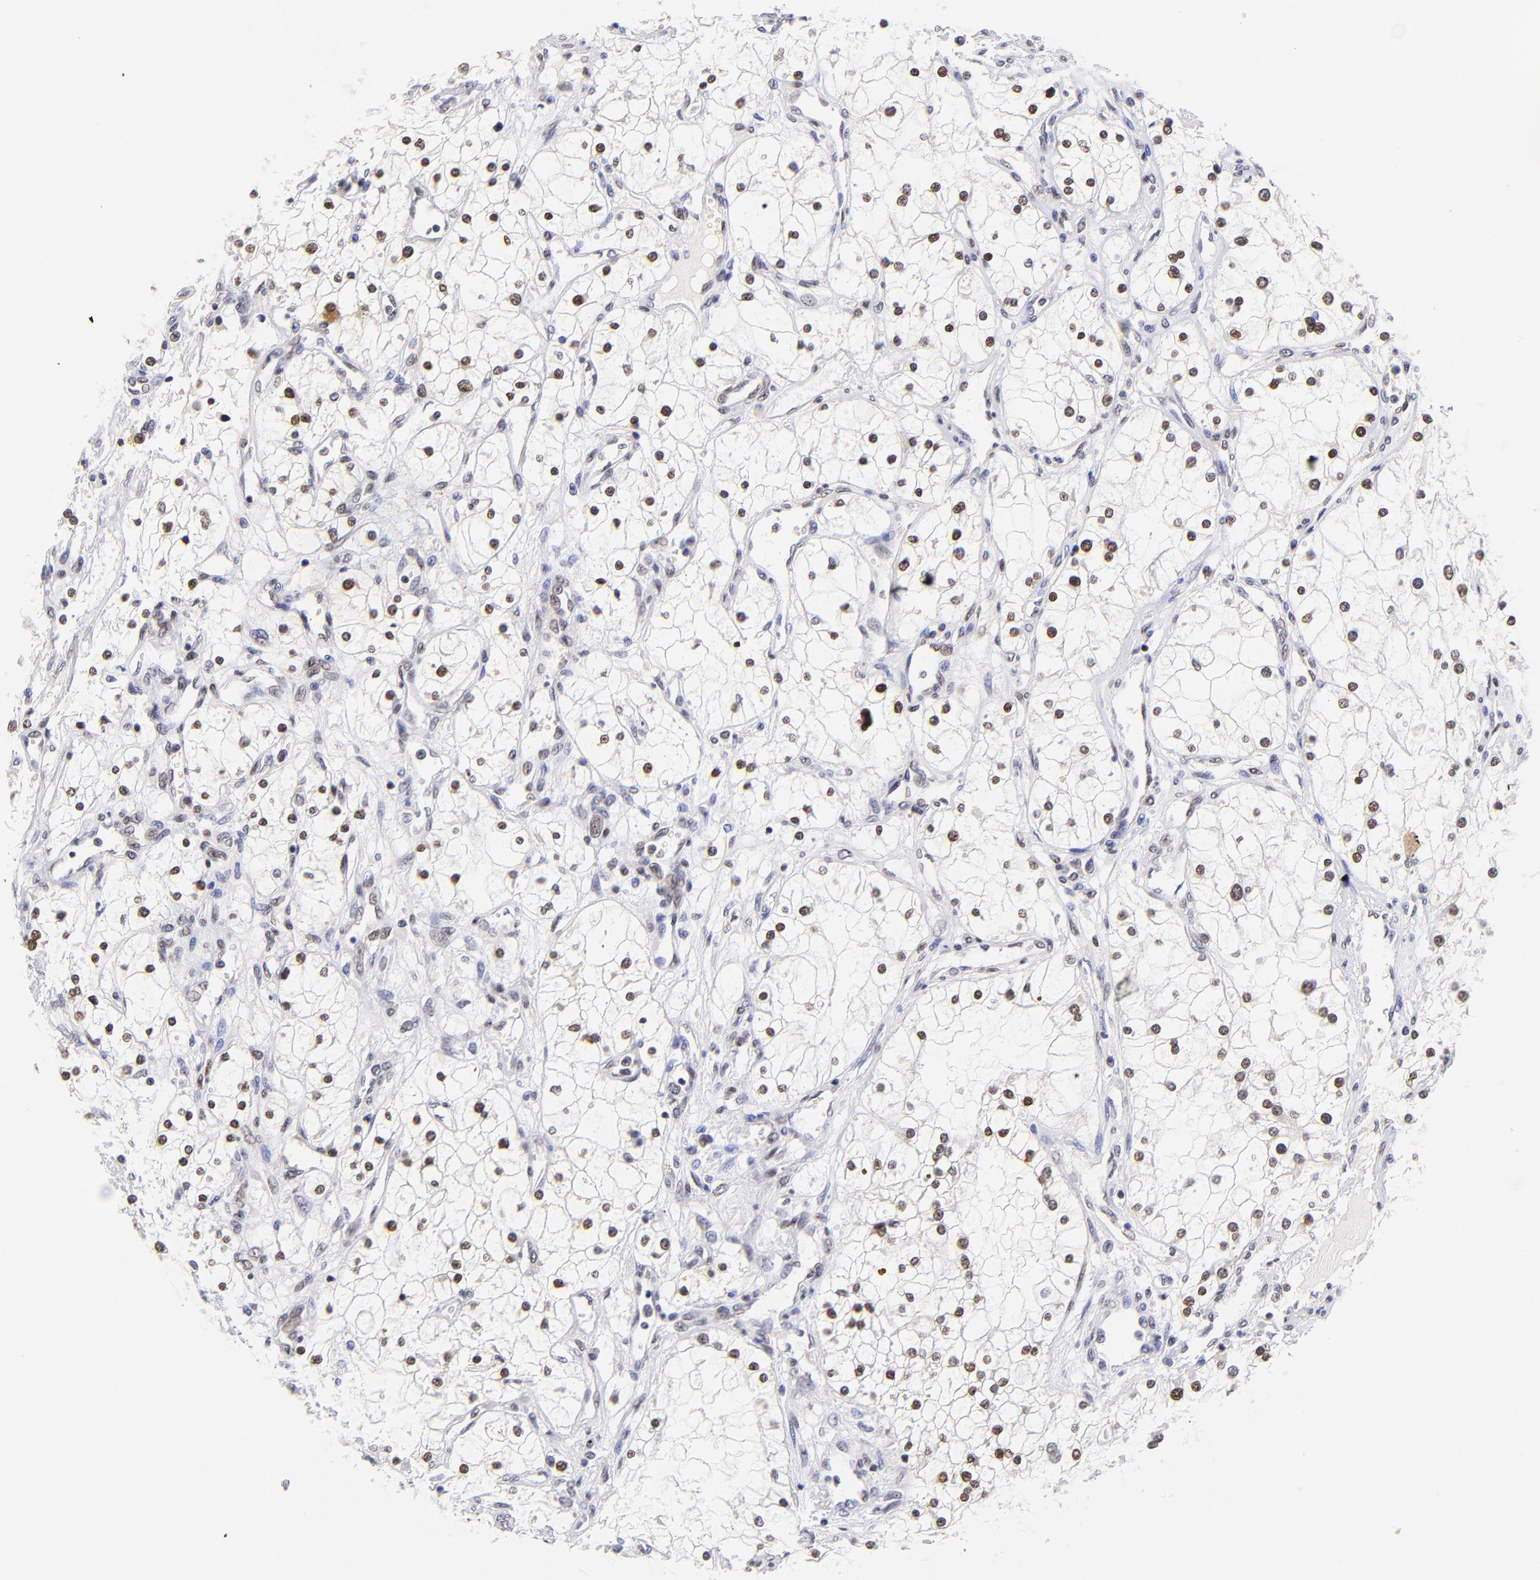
{"staining": {"intensity": "moderate", "quantity": ">75%", "location": "nuclear"}, "tissue": "renal cancer", "cell_type": "Tumor cells", "image_type": "cancer", "snomed": [{"axis": "morphology", "description": "Adenocarcinoma, NOS"}, {"axis": "topography", "description": "Kidney"}], "caption": "There is medium levels of moderate nuclear positivity in tumor cells of renal cancer (adenocarcinoma), as demonstrated by immunohistochemical staining (brown color).", "gene": "MIDEAS", "patient": {"sex": "male", "age": 61}}